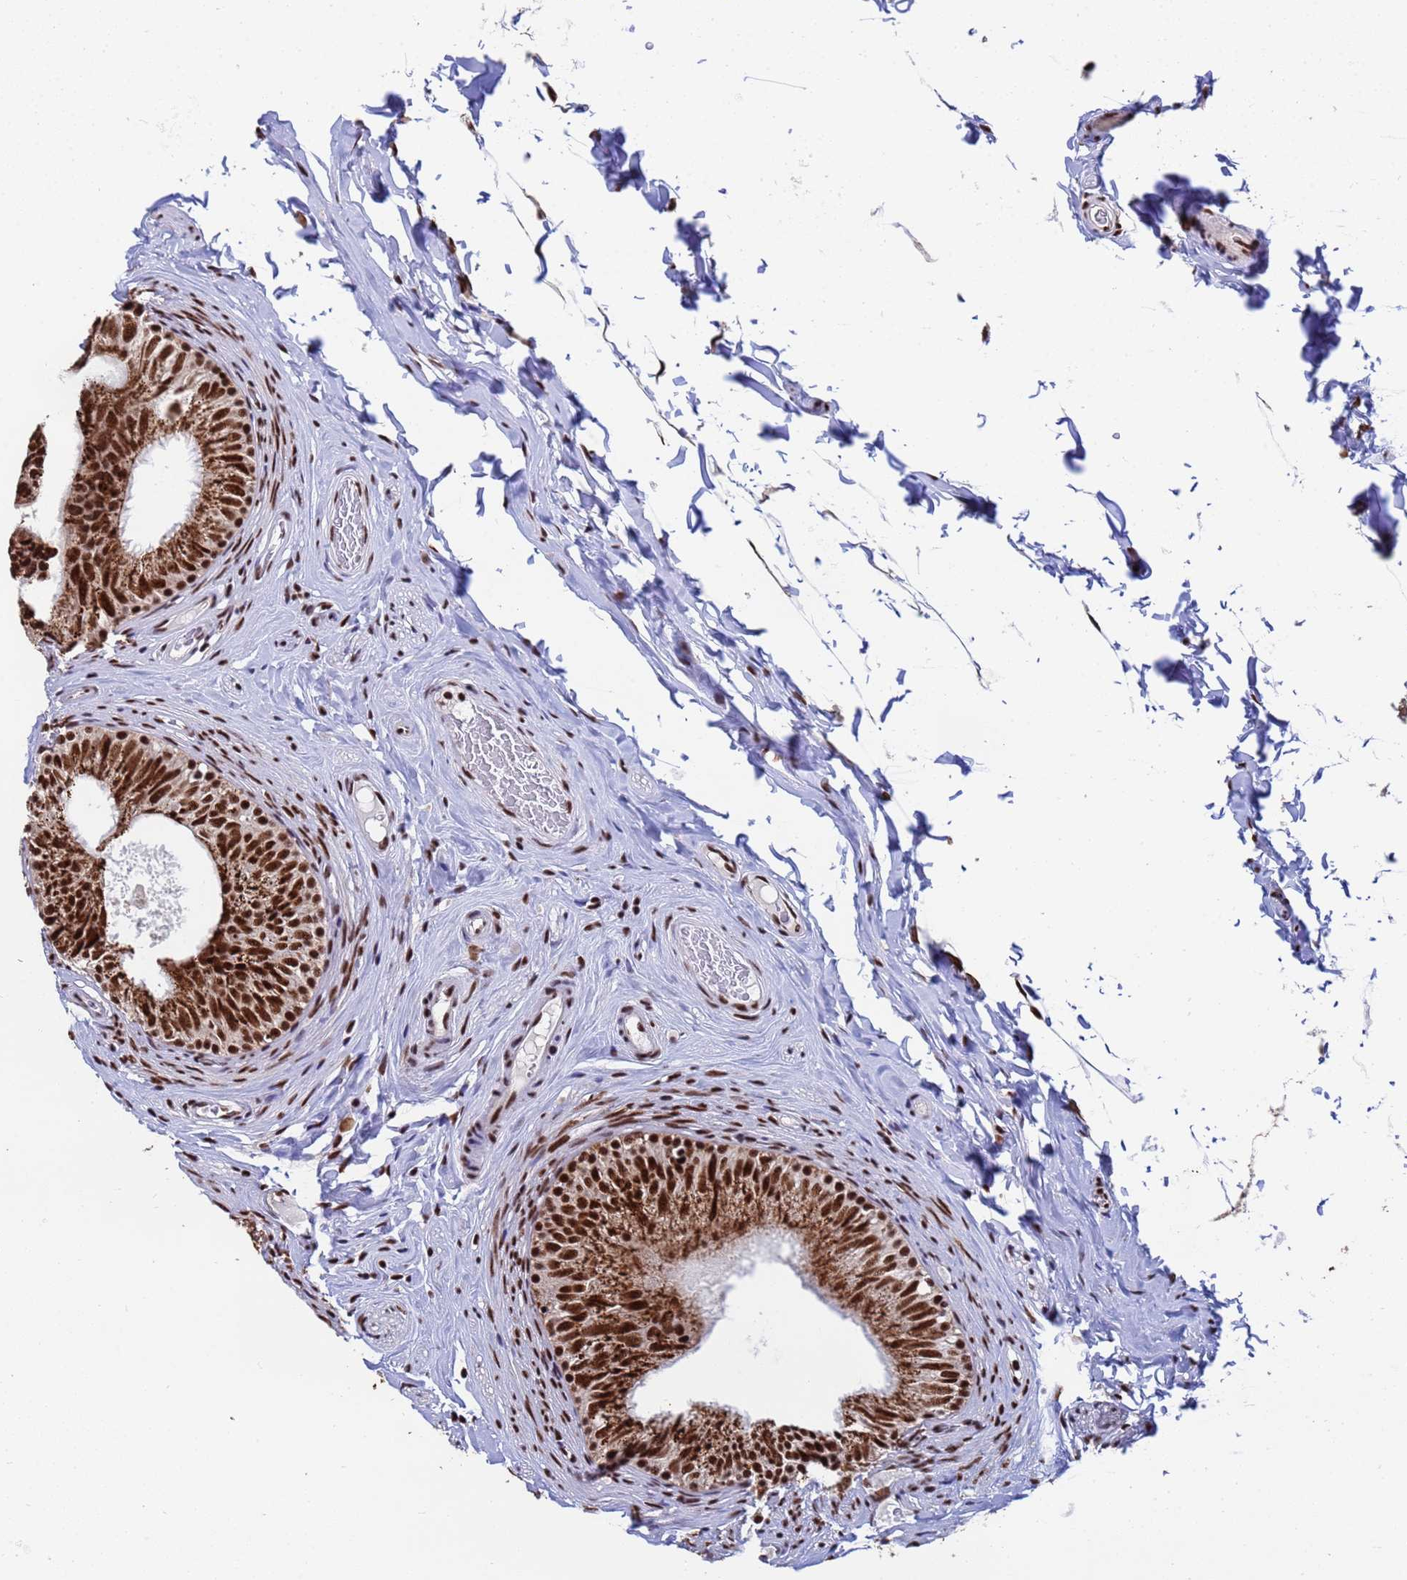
{"staining": {"intensity": "strong", "quantity": ">75%", "location": "cytoplasmic/membranous,nuclear"}, "tissue": "epididymis", "cell_type": "Glandular cells", "image_type": "normal", "snomed": [{"axis": "morphology", "description": "Normal tissue, NOS"}, {"axis": "topography", "description": "Epididymis"}], "caption": "An immunohistochemistry photomicrograph of benign tissue is shown. Protein staining in brown shows strong cytoplasmic/membranous,nuclear positivity in epididymis within glandular cells.", "gene": "SF3B2", "patient": {"sex": "male", "age": 34}}